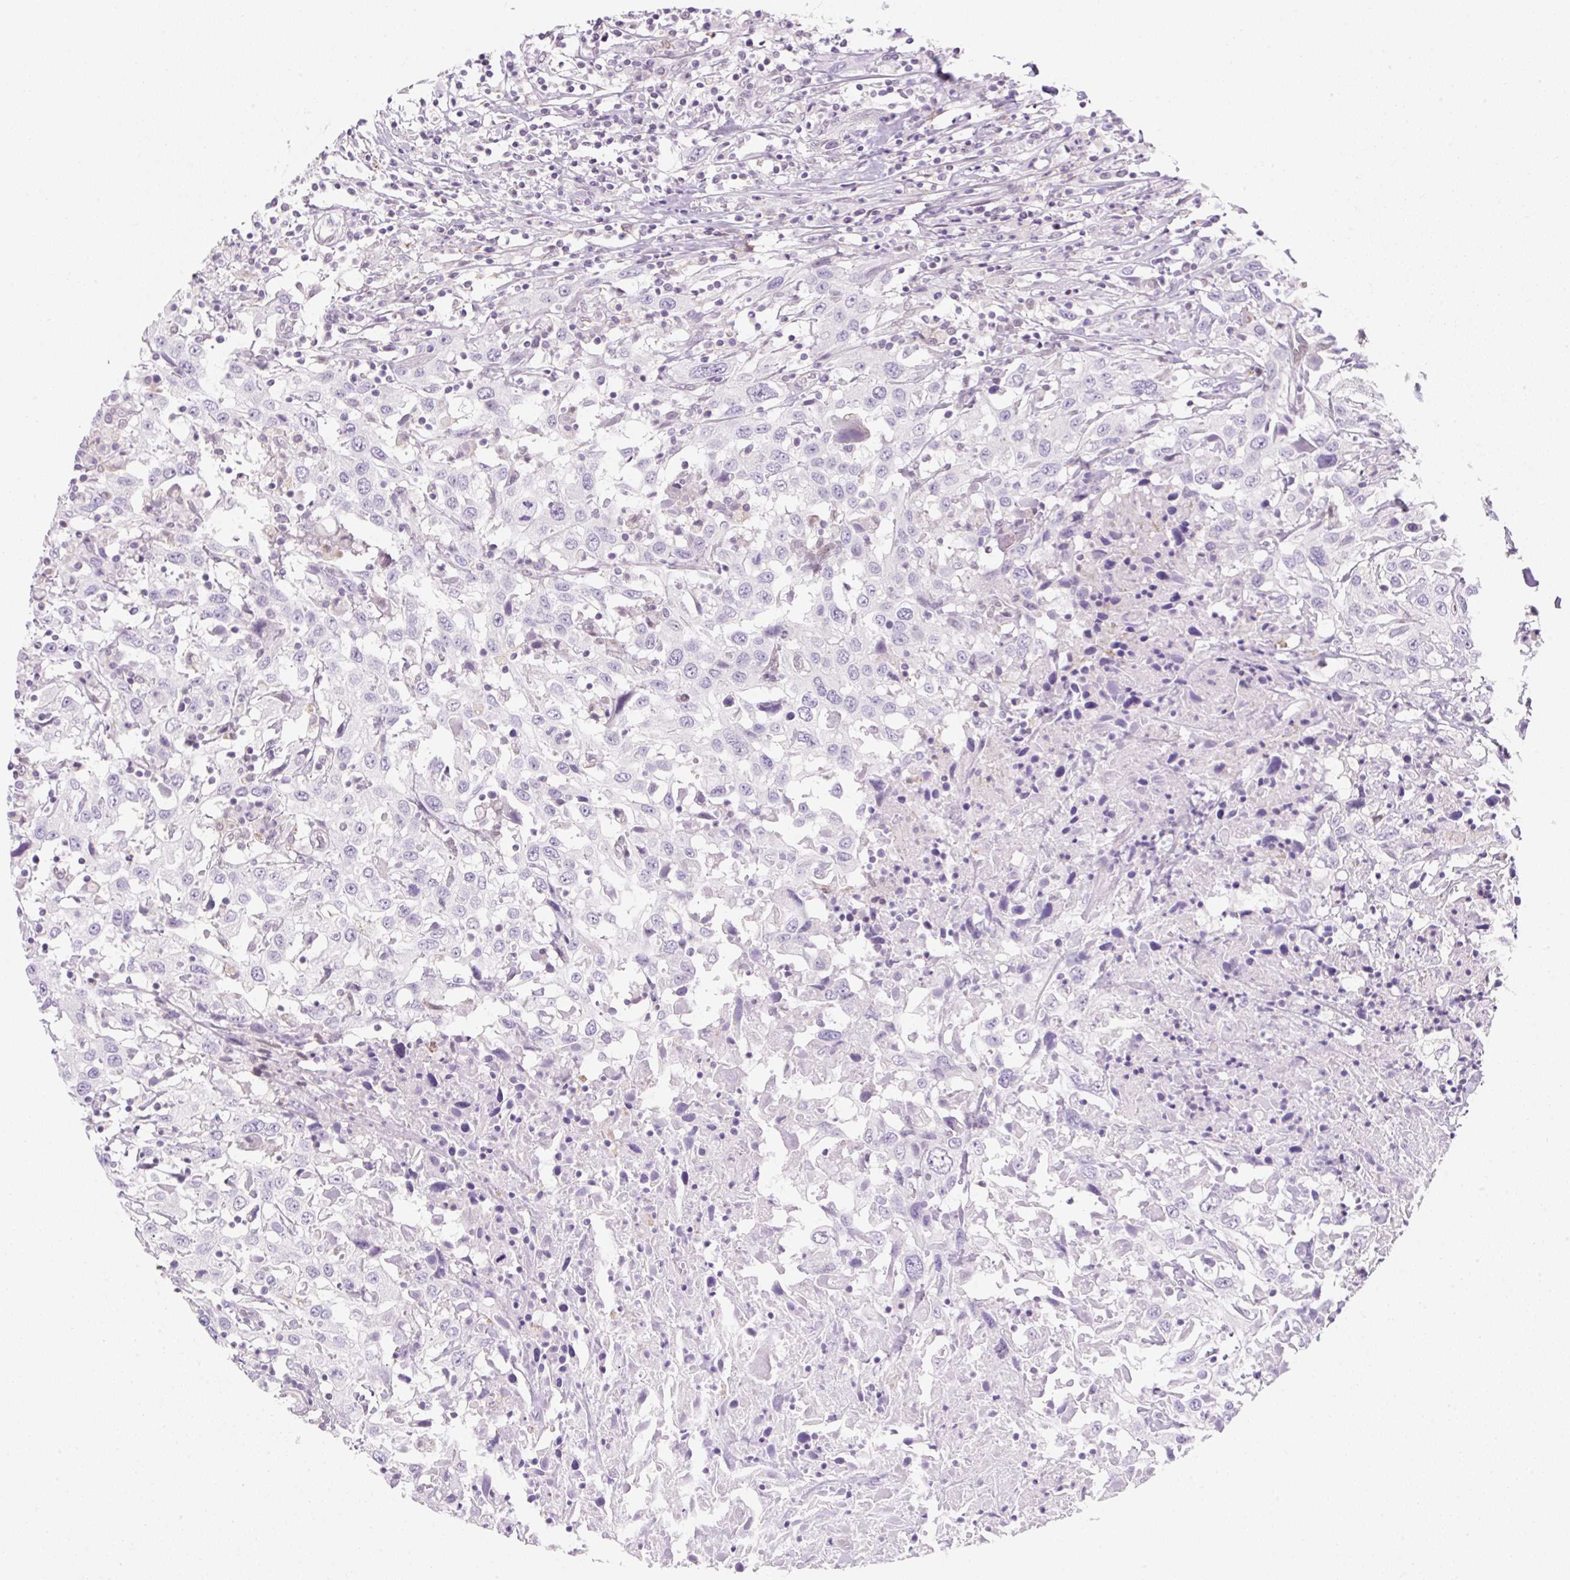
{"staining": {"intensity": "negative", "quantity": "none", "location": "none"}, "tissue": "urothelial cancer", "cell_type": "Tumor cells", "image_type": "cancer", "snomed": [{"axis": "morphology", "description": "Urothelial carcinoma, High grade"}, {"axis": "topography", "description": "Urinary bladder"}], "caption": "This is an immunohistochemistry (IHC) histopathology image of human urothelial carcinoma (high-grade). There is no positivity in tumor cells.", "gene": "SYNE3", "patient": {"sex": "male", "age": 61}}